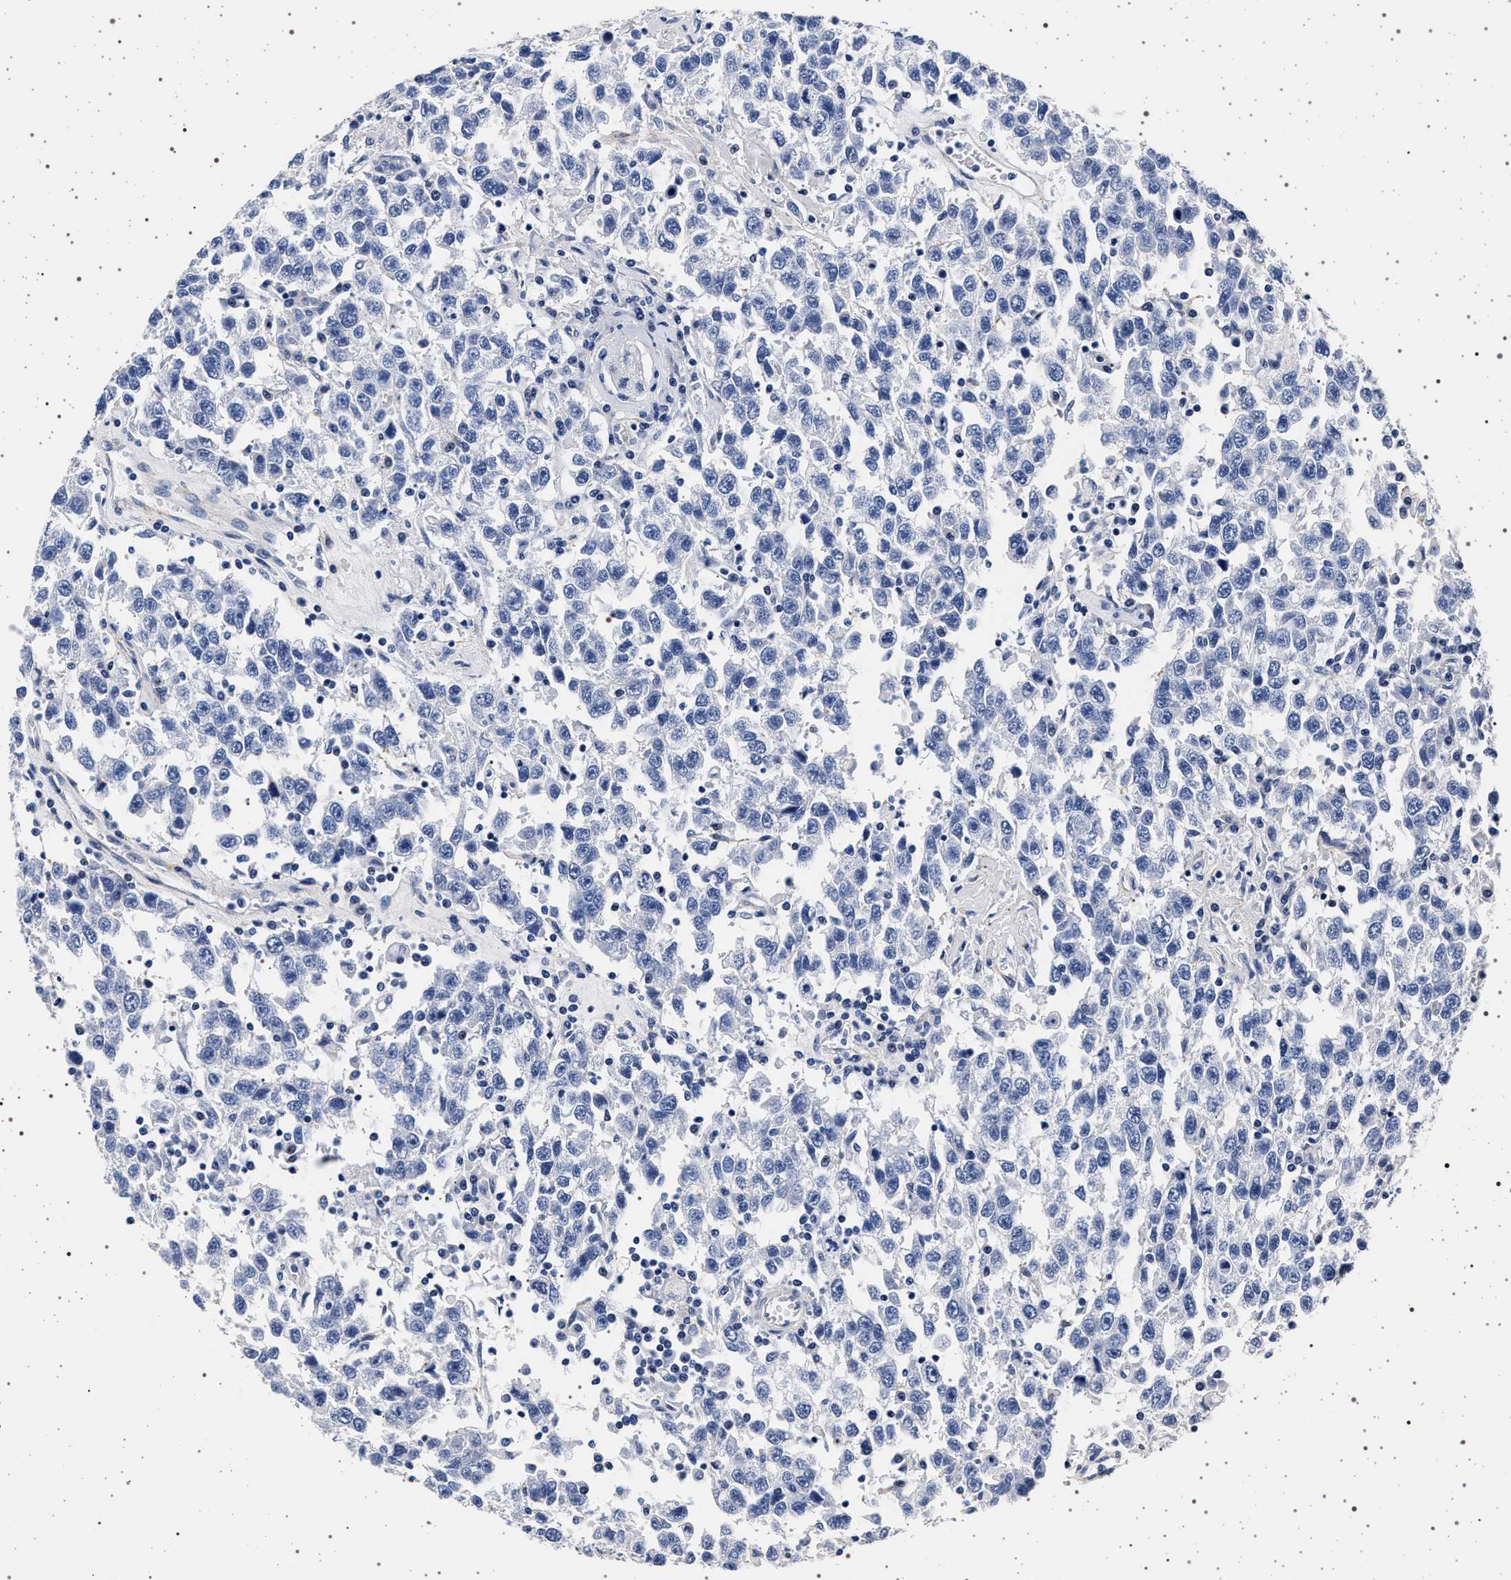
{"staining": {"intensity": "negative", "quantity": "none", "location": "none"}, "tissue": "testis cancer", "cell_type": "Tumor cells", "image_type": "cancer", "snomed": [{"axis": "morphology", "description": "Seminoma, NOS"}, {"axis": "topography", "description": "Testis"}], "caption": "DAB immunohistochemical staining of testis seminoma exhibits no significant expression in tumor cells.", "gene": "SLC9A1", "patient": {"sex": "male", "age": 41}}